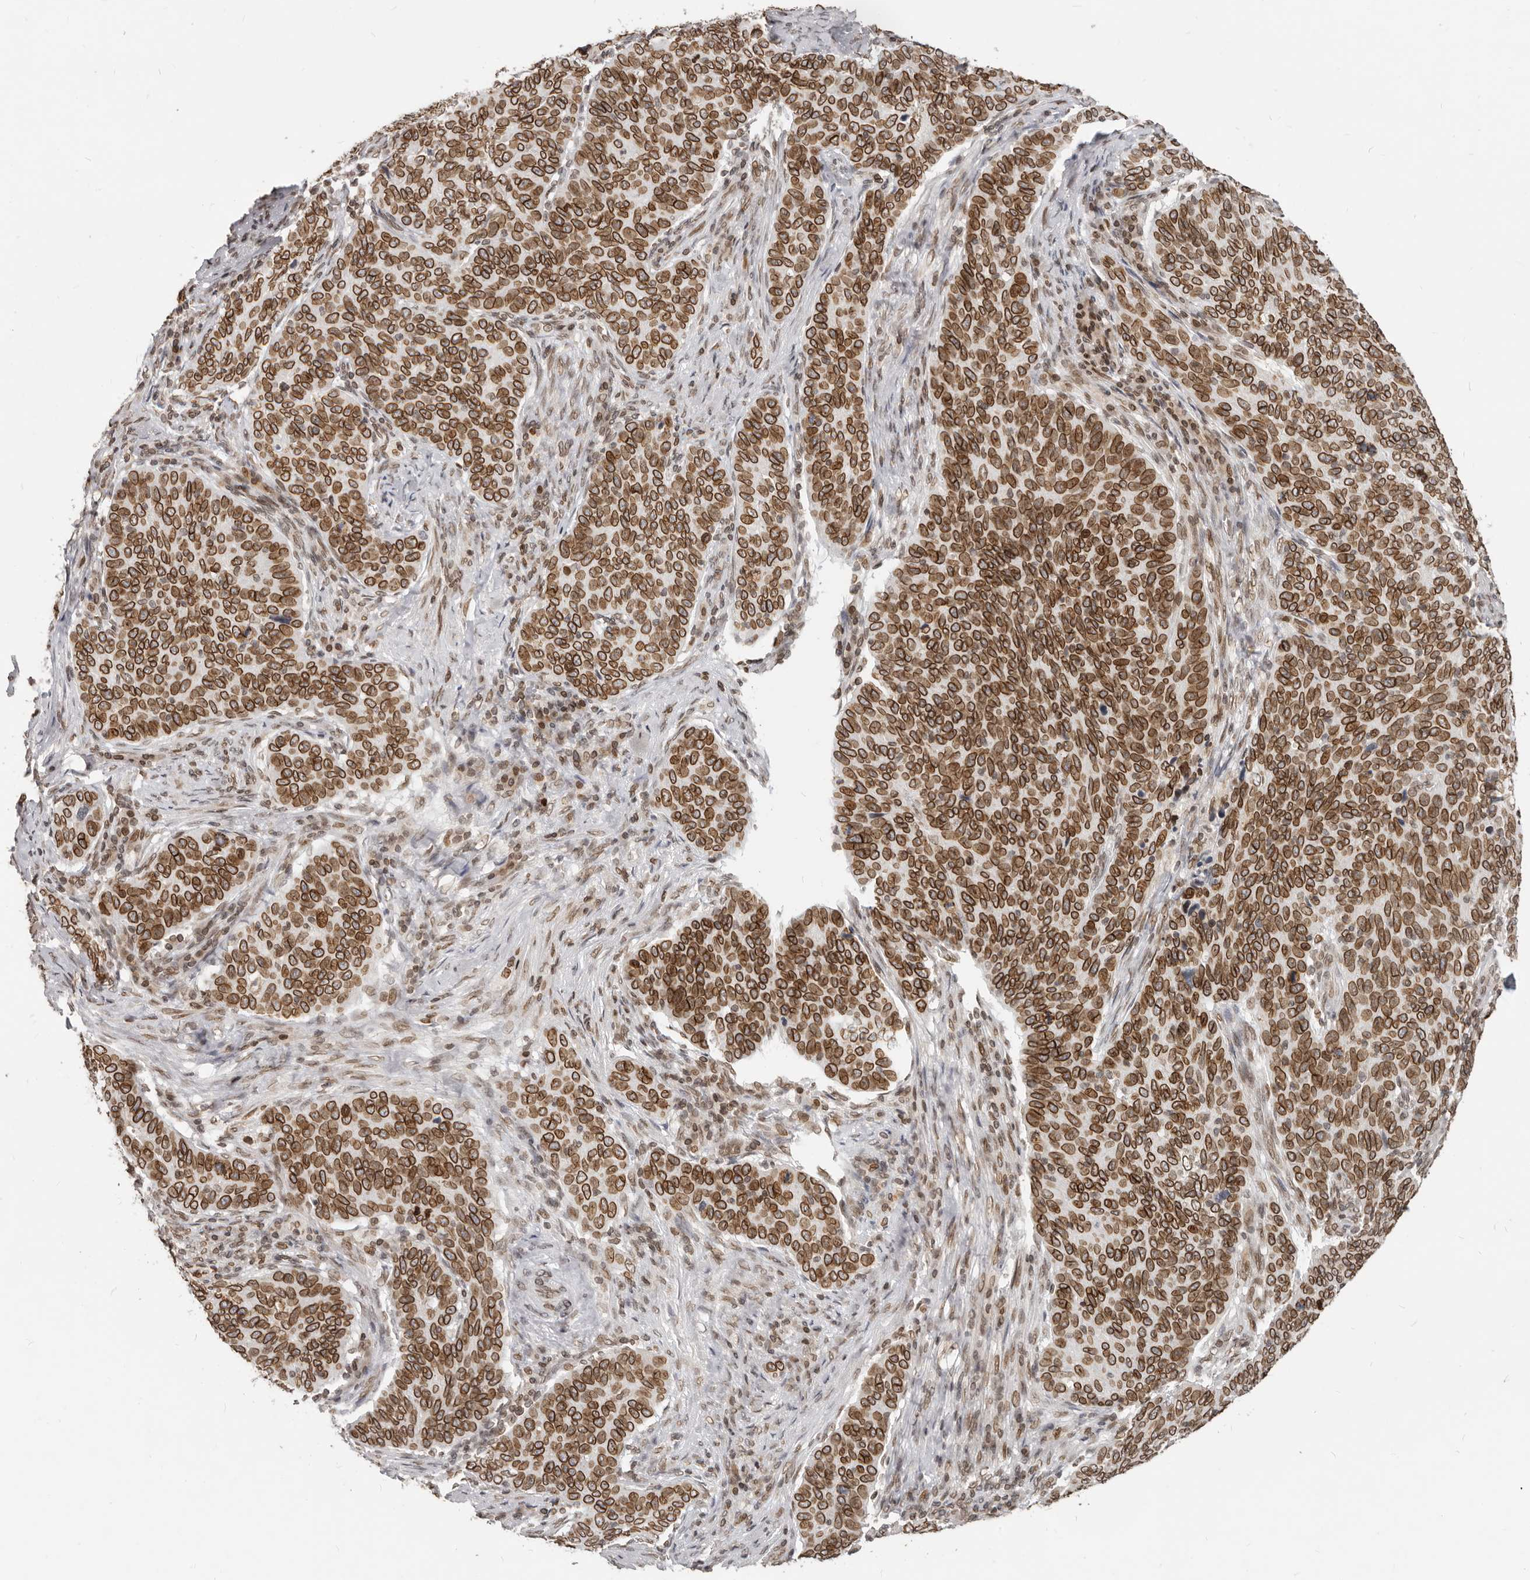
{"staining": {"intensity": "strong", "quantity": ">75%", "location": "cytoplasmic/membranous,nuclear"}, "tissue": "cervical cancer", "cell_type": "Tumor cells", "image_type": "cancer", "snomed": [{"axis": "morphology", "description": "Squamous cell carcinoma, NOS"}, {"axis": "topography", "description": "Cervix"}], "caption": "Strong cytoplasmic/membranous and nuclear staining for a protein is seen in about >75% of tumor cells of cervical cancer using IHC.", "gene": "NUP153", "patient": {"sex": "female", "age": 60}}